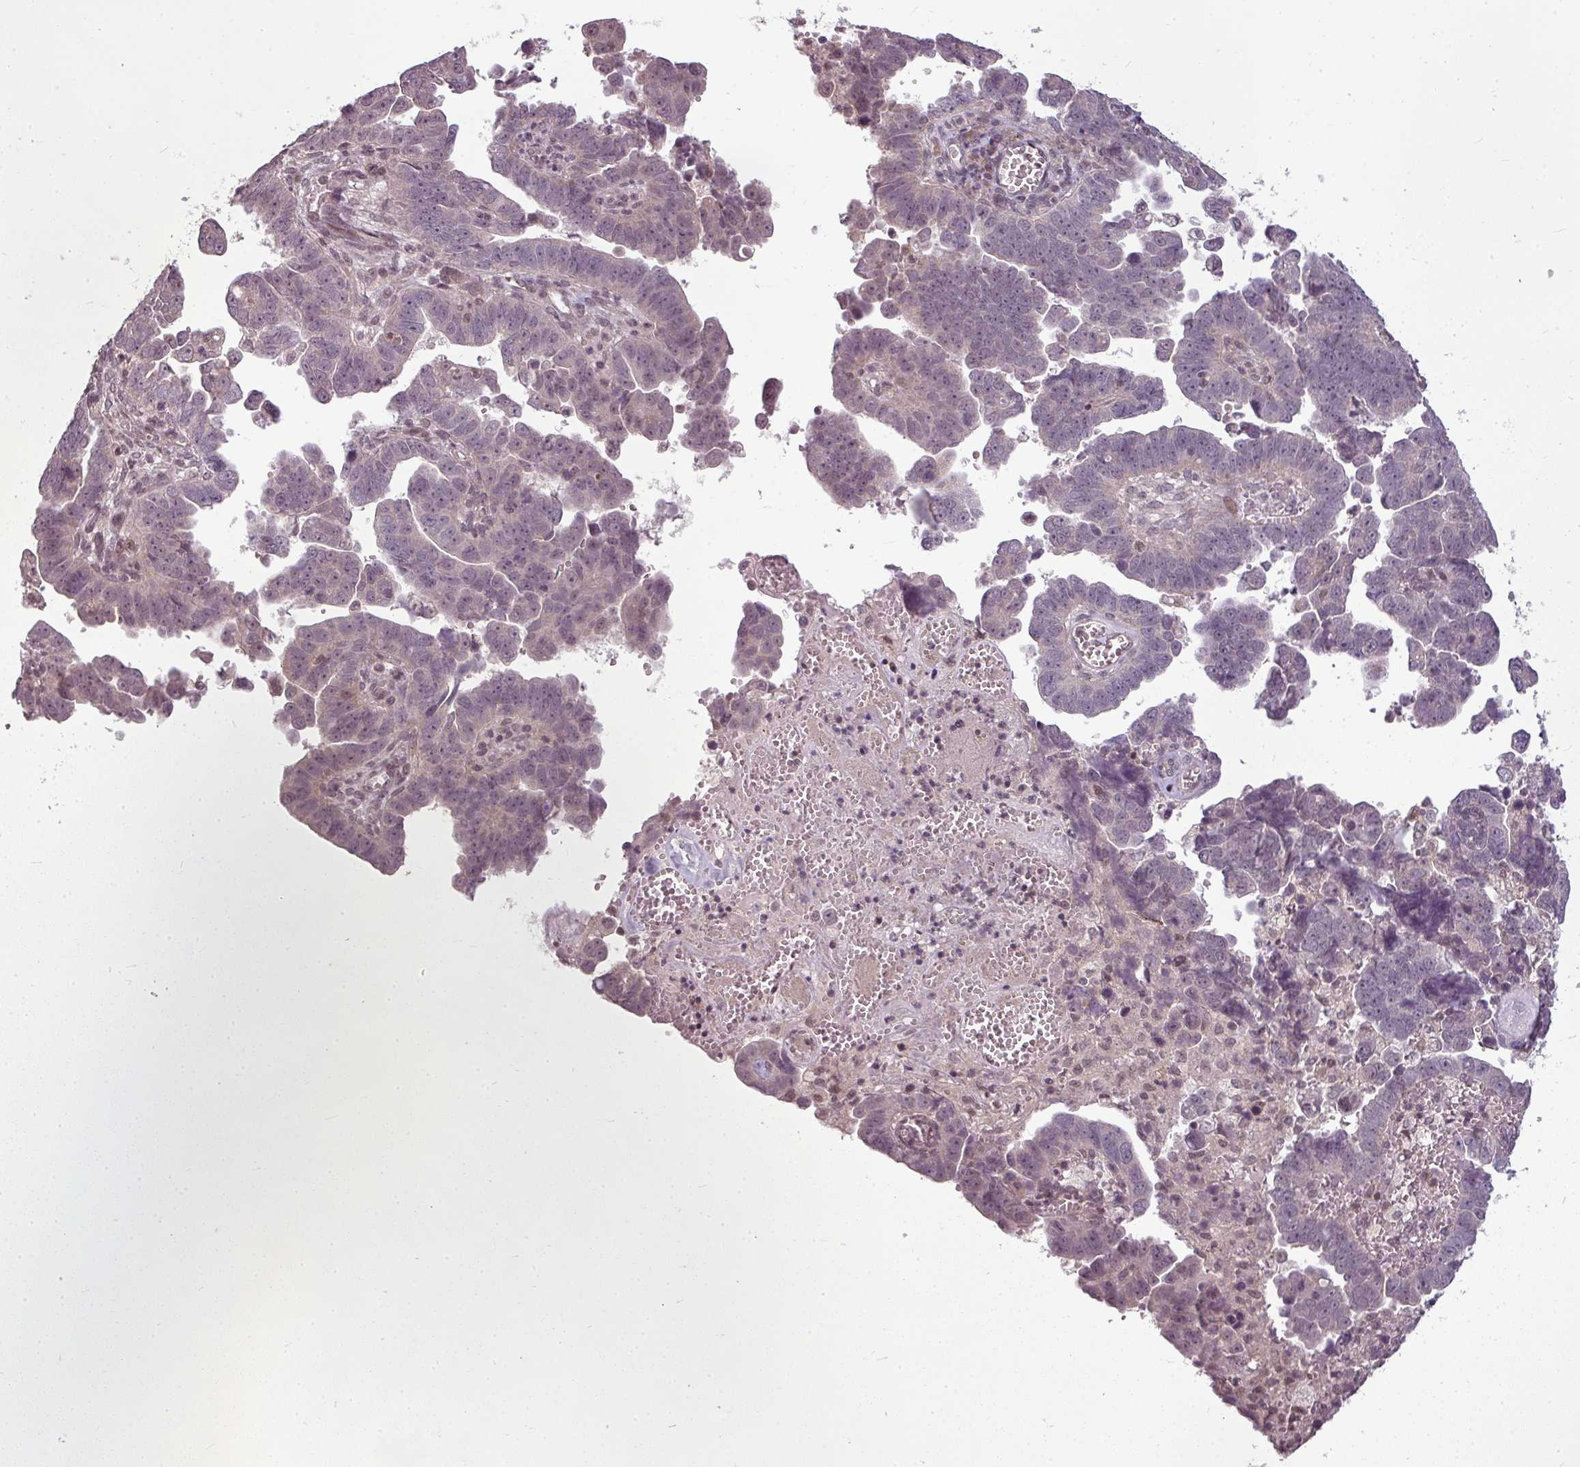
{"staining": {"intensity": "weak", "quantity": "<25%", "location": "cytoplasmic/membranous"}, "tissue": "endometrial cancer", "cell_type": "Tumor cells", "image_type": "cancer", "snomed": [{"axis": "morphology", "description": "Adenocarcinoma, NOS"}, {"axis": "topography", "description": "Endometrium"}], "caption": "This is an IHC histopathology image of human endometrial cancer (adenocarcinoma). There is no positivity in tumor cells.", "gene": "CLIC1", "patient": {"sex": "female", "age": 75}}